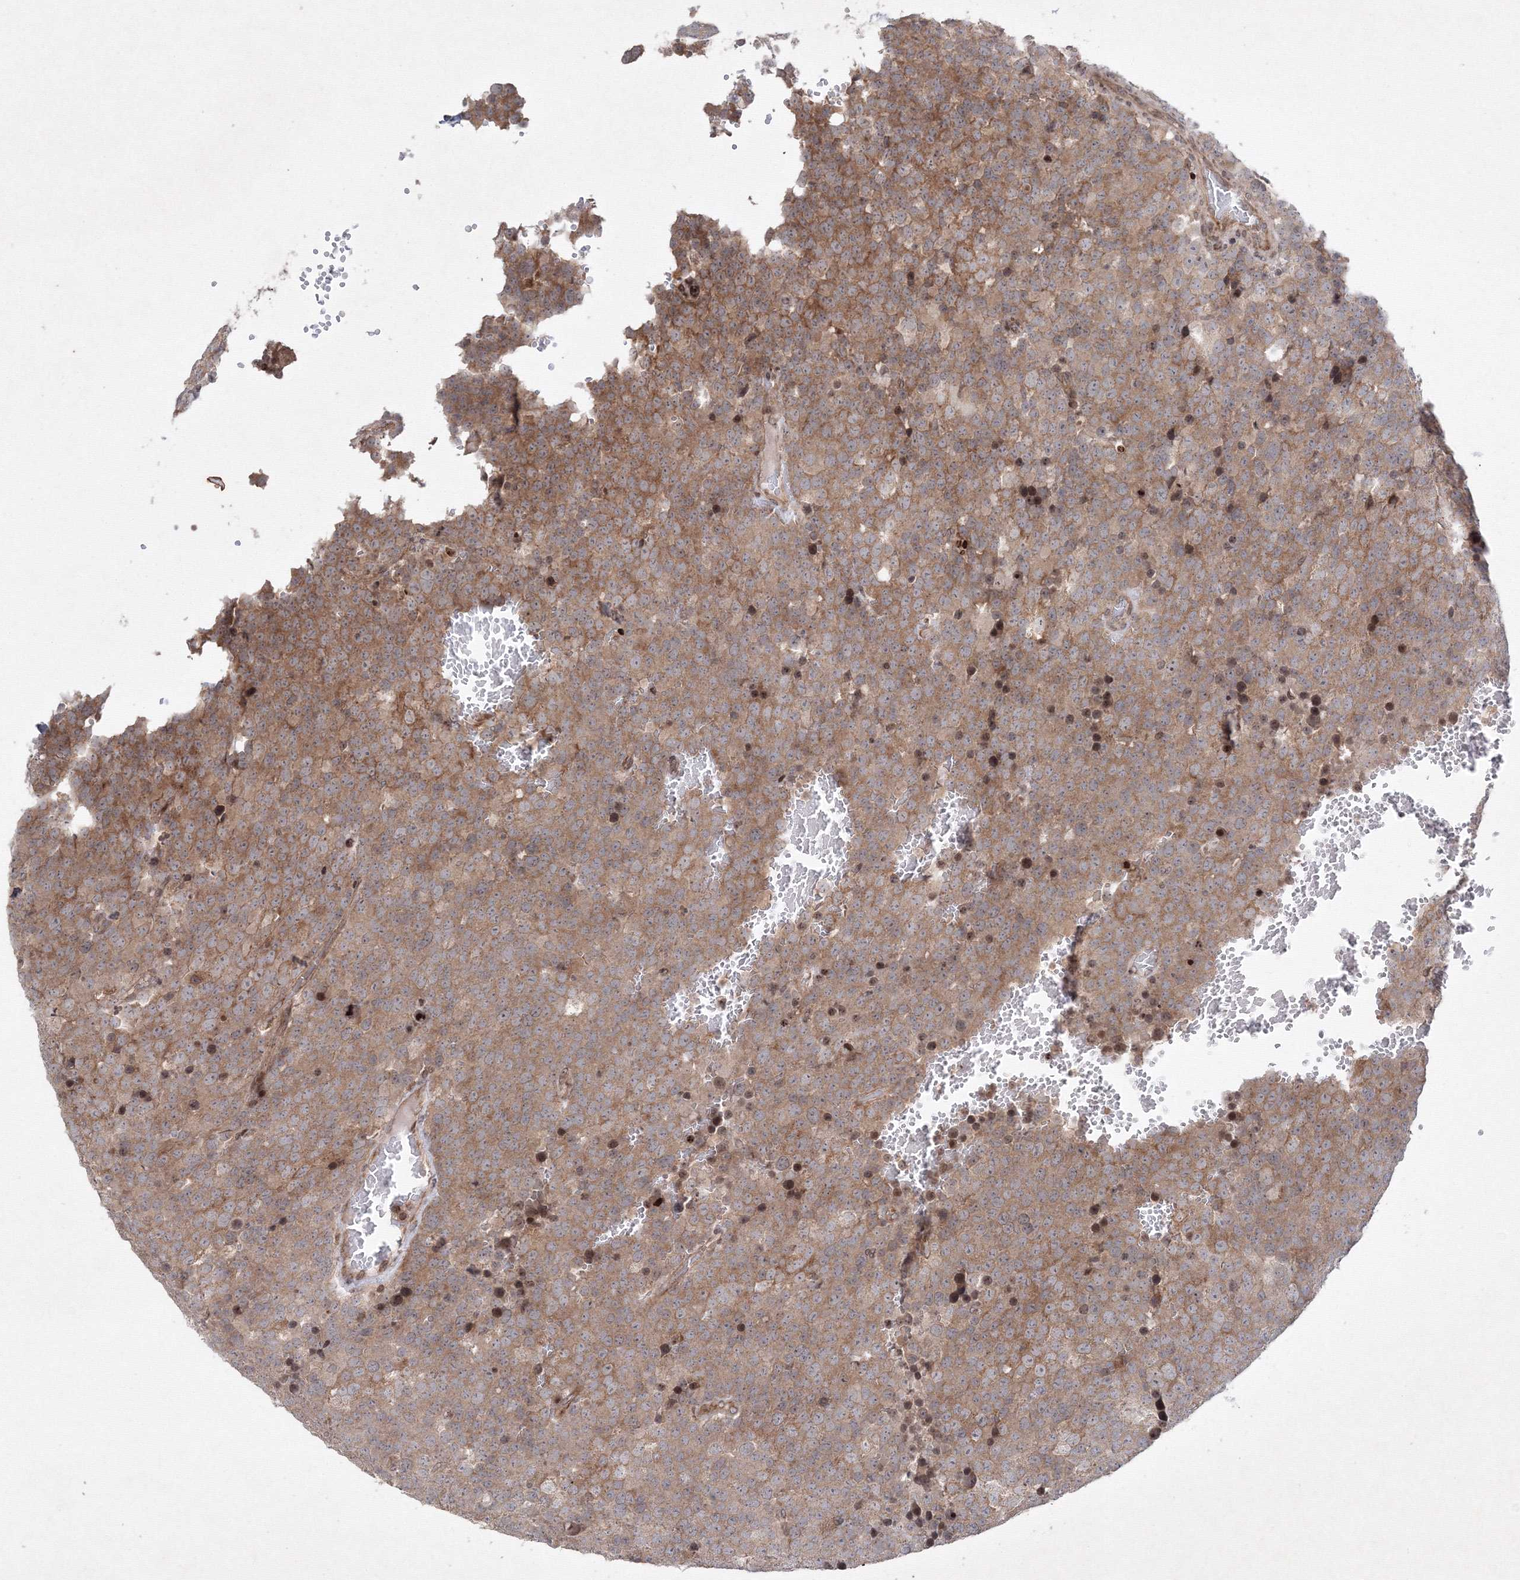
{"staining": {"intensity": "moderate", "quantity": ">75%", "location": "cytoplasmic/membranous"}, "tissue": "testis cancer", "cell_type": "Tumor cells", "image_type": "cancer", "snomed": [{"axis": "morphology", "description": "Seminoma, NOS"}, {"axis": "topography", "description": "Testis"}], "caption": "Immunohistochemistry (IHC) (DAB) staining of testis cancer (seminoma) demonstrates moderate cytoplasmic/membranous protein positivity in approximately >75% of tumor cells.", "gene": "MKRN2", "patient": {"sex": "male", "age": 71}}